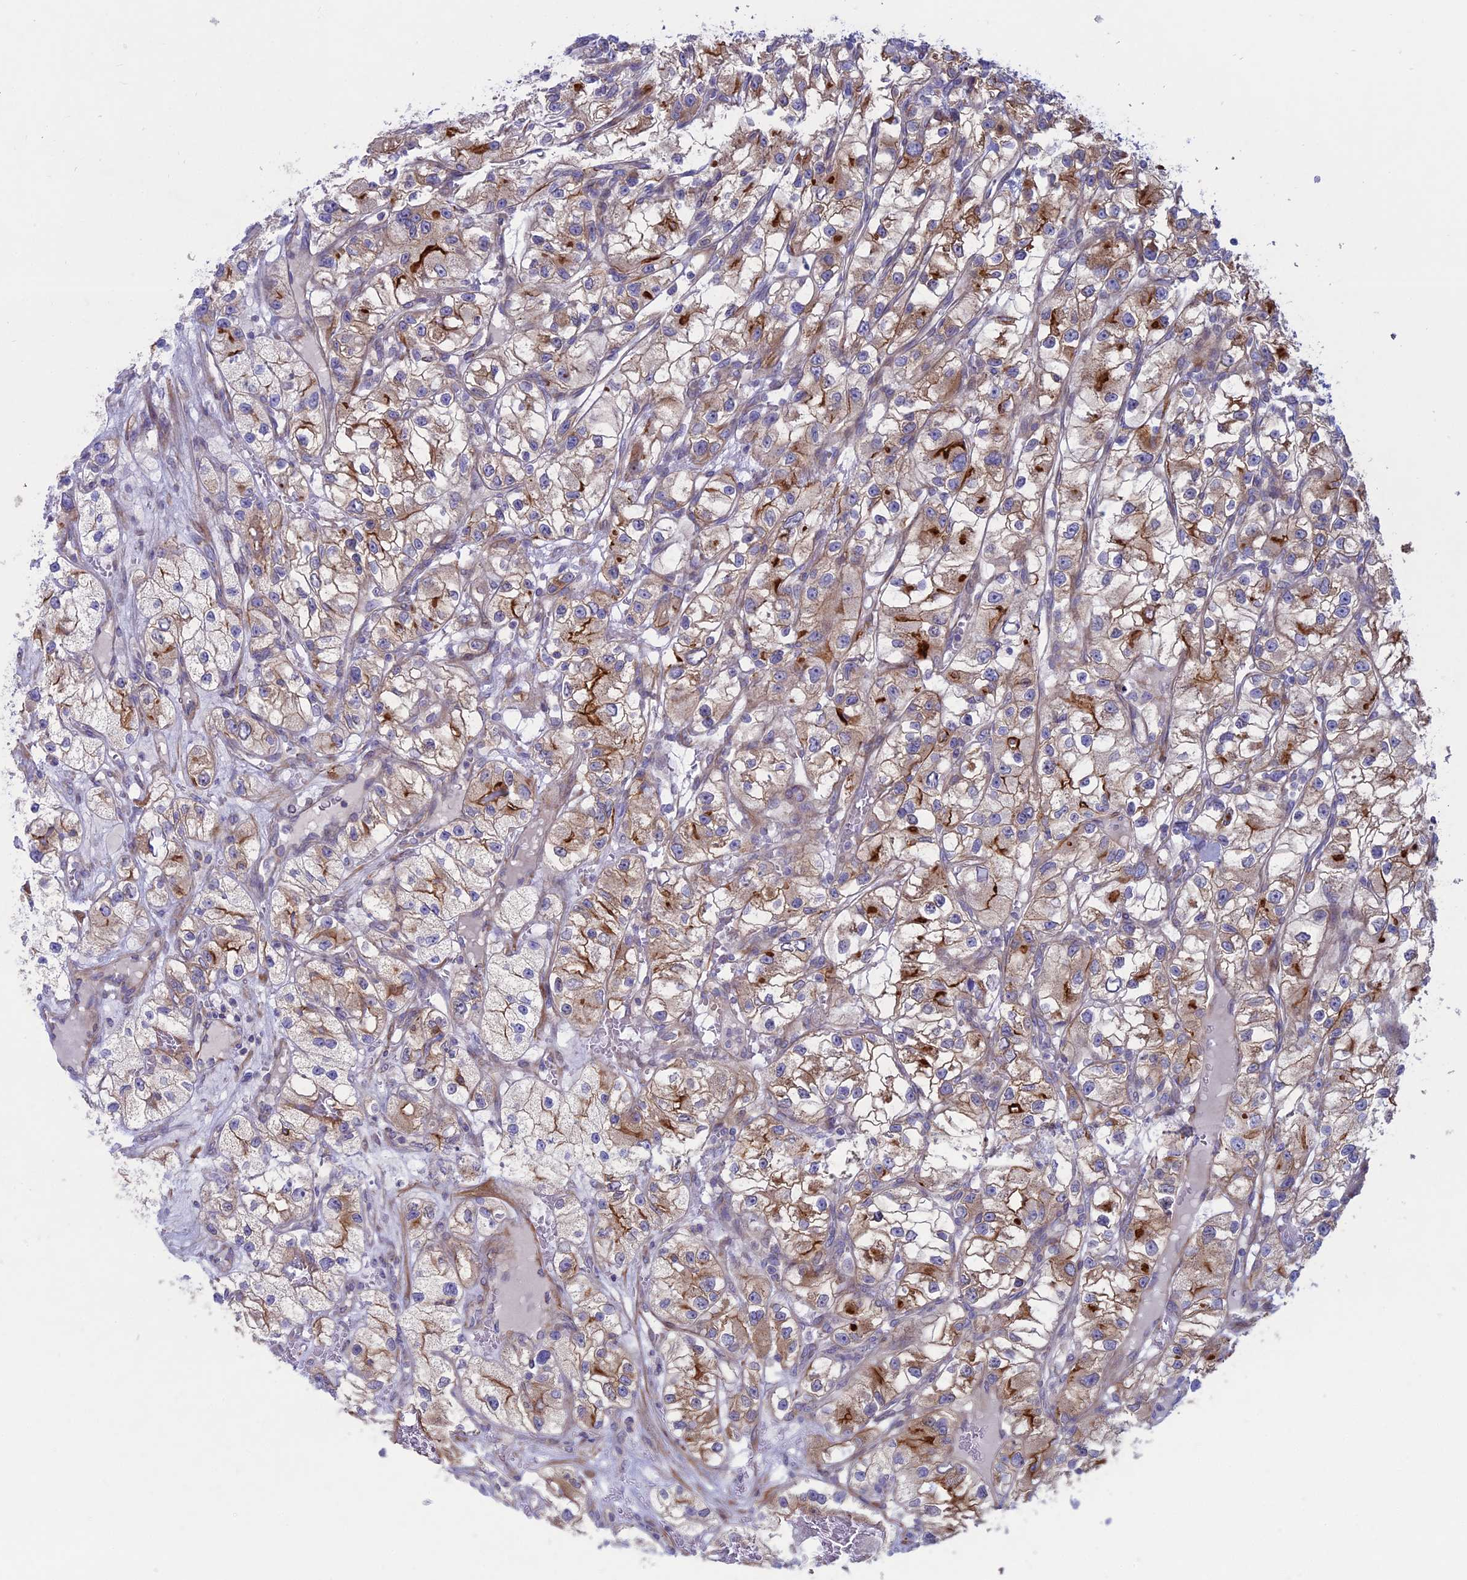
{"staining": {"intensity": "strong", "quantity": "25%-75%", "location": "cytoplasmic/membranous"}, "tissue": "renal cancer", "cell_type": "Tumor cells", "image_type": "cancer", "snomed": [{"axis": "morphology", "description": "Adenocarcinoma, NOS"}, {"axis": "topography", "description": "Kidney"}], "caption": "A brown stain highlights strong cytoplasmic/membranous staining of a protein in renal cancer (adenocarcinoma) tumor cells. (brown staining indicates protein expression, while blue staining denotes nuclei).", "gene": "MYO5B", "patient": {"sex": "female", "age": 57}}